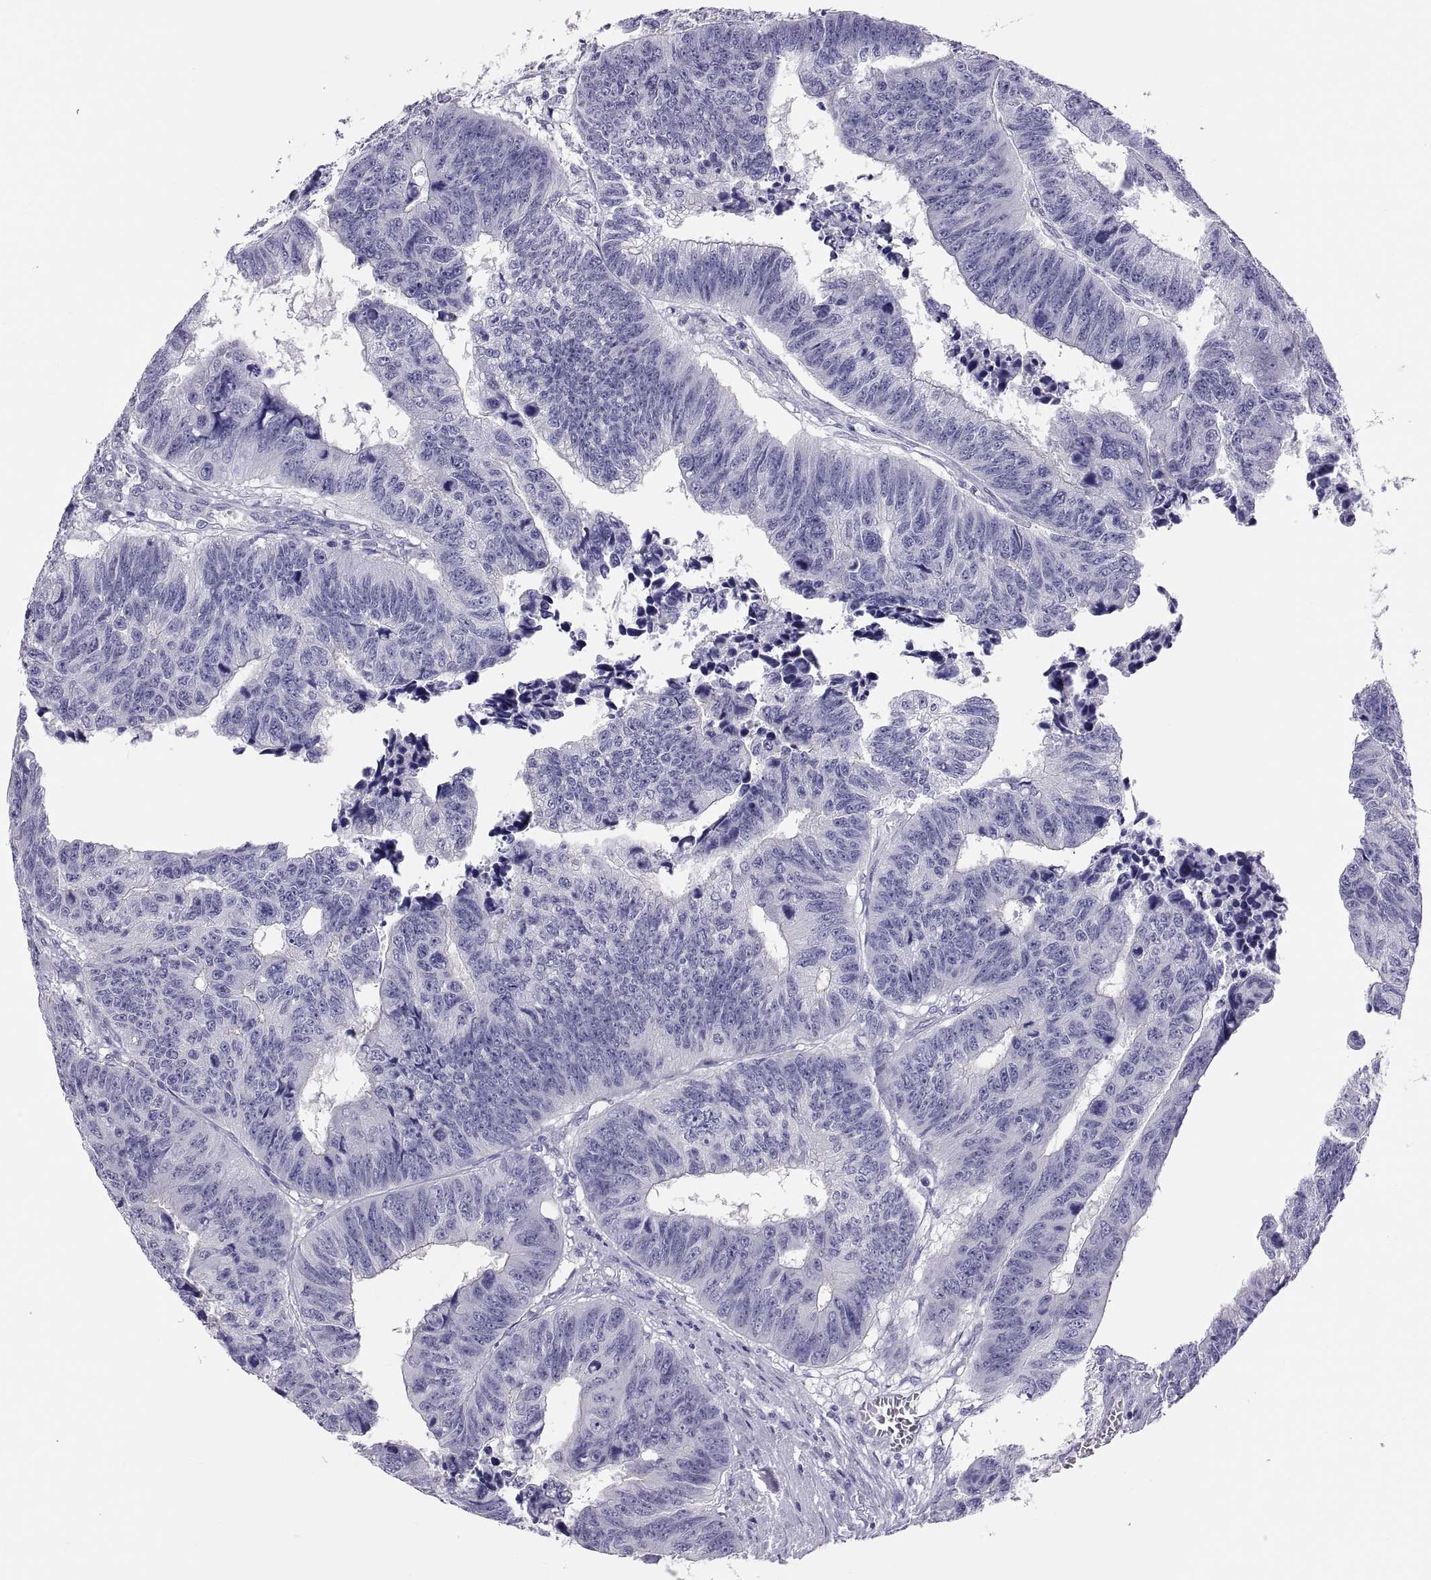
{"staining": {"intensity": "negative", "quantity": "none", "location": "none"}, "tissue": "colorectal cancer", "cell_type": "Tumor cells", "image_type": "cancer", "snomed": [{"axis": "morphology", "description": "Adenocarcinoma, NOS"}, {"axis": "topography", "description": "Rectum"}], "caption": "Colorectal adenocarcinoma was stained to show a protein in brown. There is no significant positivity in tumor cells.", "gene": "RNASE12", "patient": {"sex": "female", "age": 85}}